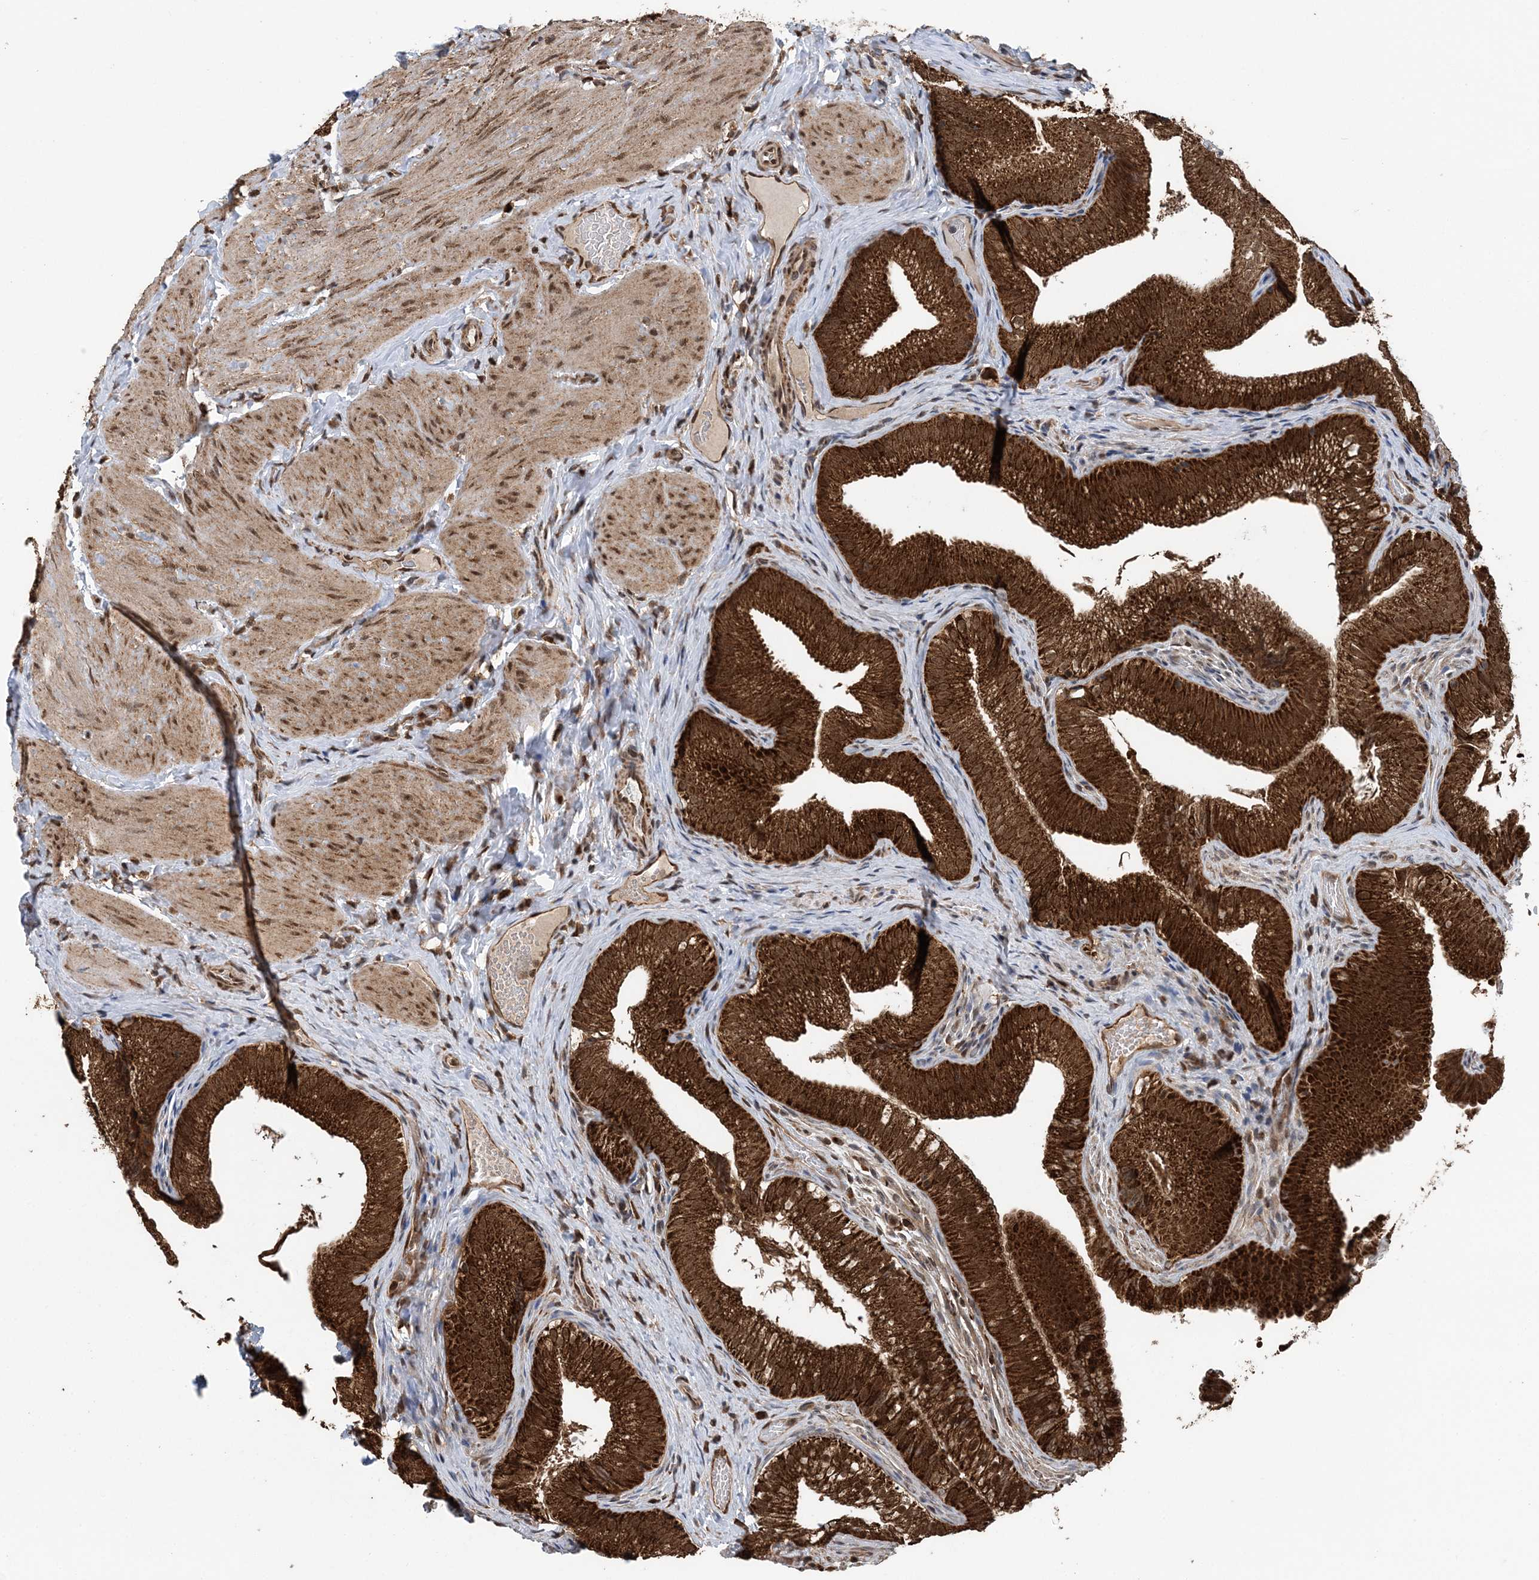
{"staining": {"intensity": "strong", "quantity": ">75%", "location": "cytoplasmic/membranous"}, "tissue": "gallbladder", "cell_type": "Glandular cells", "image_type": "normal", "snomed": [{"axis": "morphology", "description": "Normal tissue, NOS"}, {"axis": "topography", "description": "Gallbladder"}], "caption": "Gallbladder stained with immunohistochemistry displays strong cytoplasmic/membranous positivity in about >75% of glandular cells. Immunohistochemistry stains the protein of interest in brown and the nuclei are stained blue.", "gene": "PCBP1", "patient": {"sex": "female", "age": 30}}